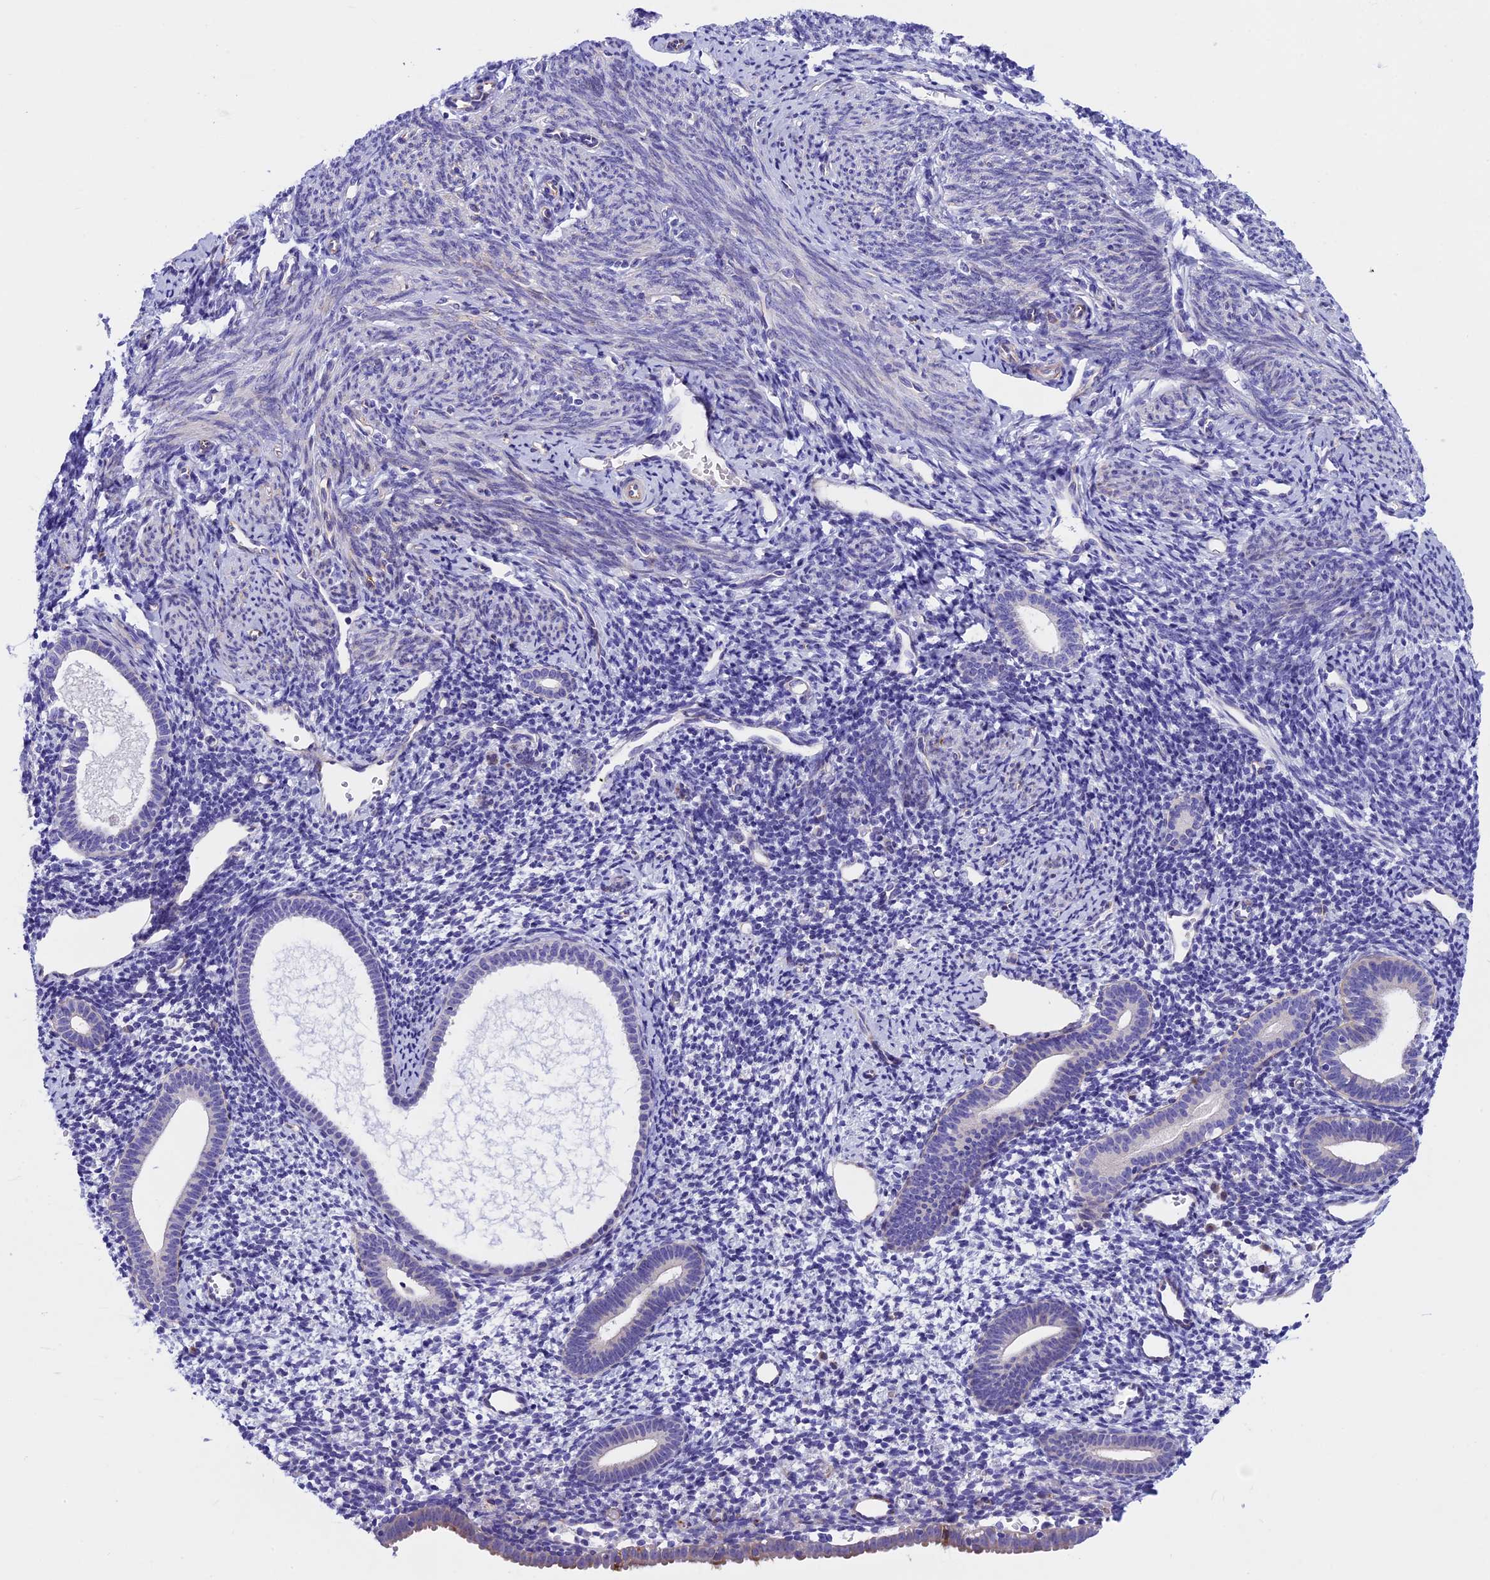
{"staining": {"intensity": "negative", "quantity": "none", "location": "none"}, "tissue": "endometrium", "cell_type": "Cells in endometrial stroma", "image_type": "normal", "snomed": [{"axis": "morphology", "description": "Normal tissue, NOS"}, {"axis": "topography", "description": "Endometrium"}], "caption": "The image displays no staining of cells in endometrial stroma in unremarkable endometrium.", "gene": "TMEM138", "patient": {"sex": "female", "age": 56}}